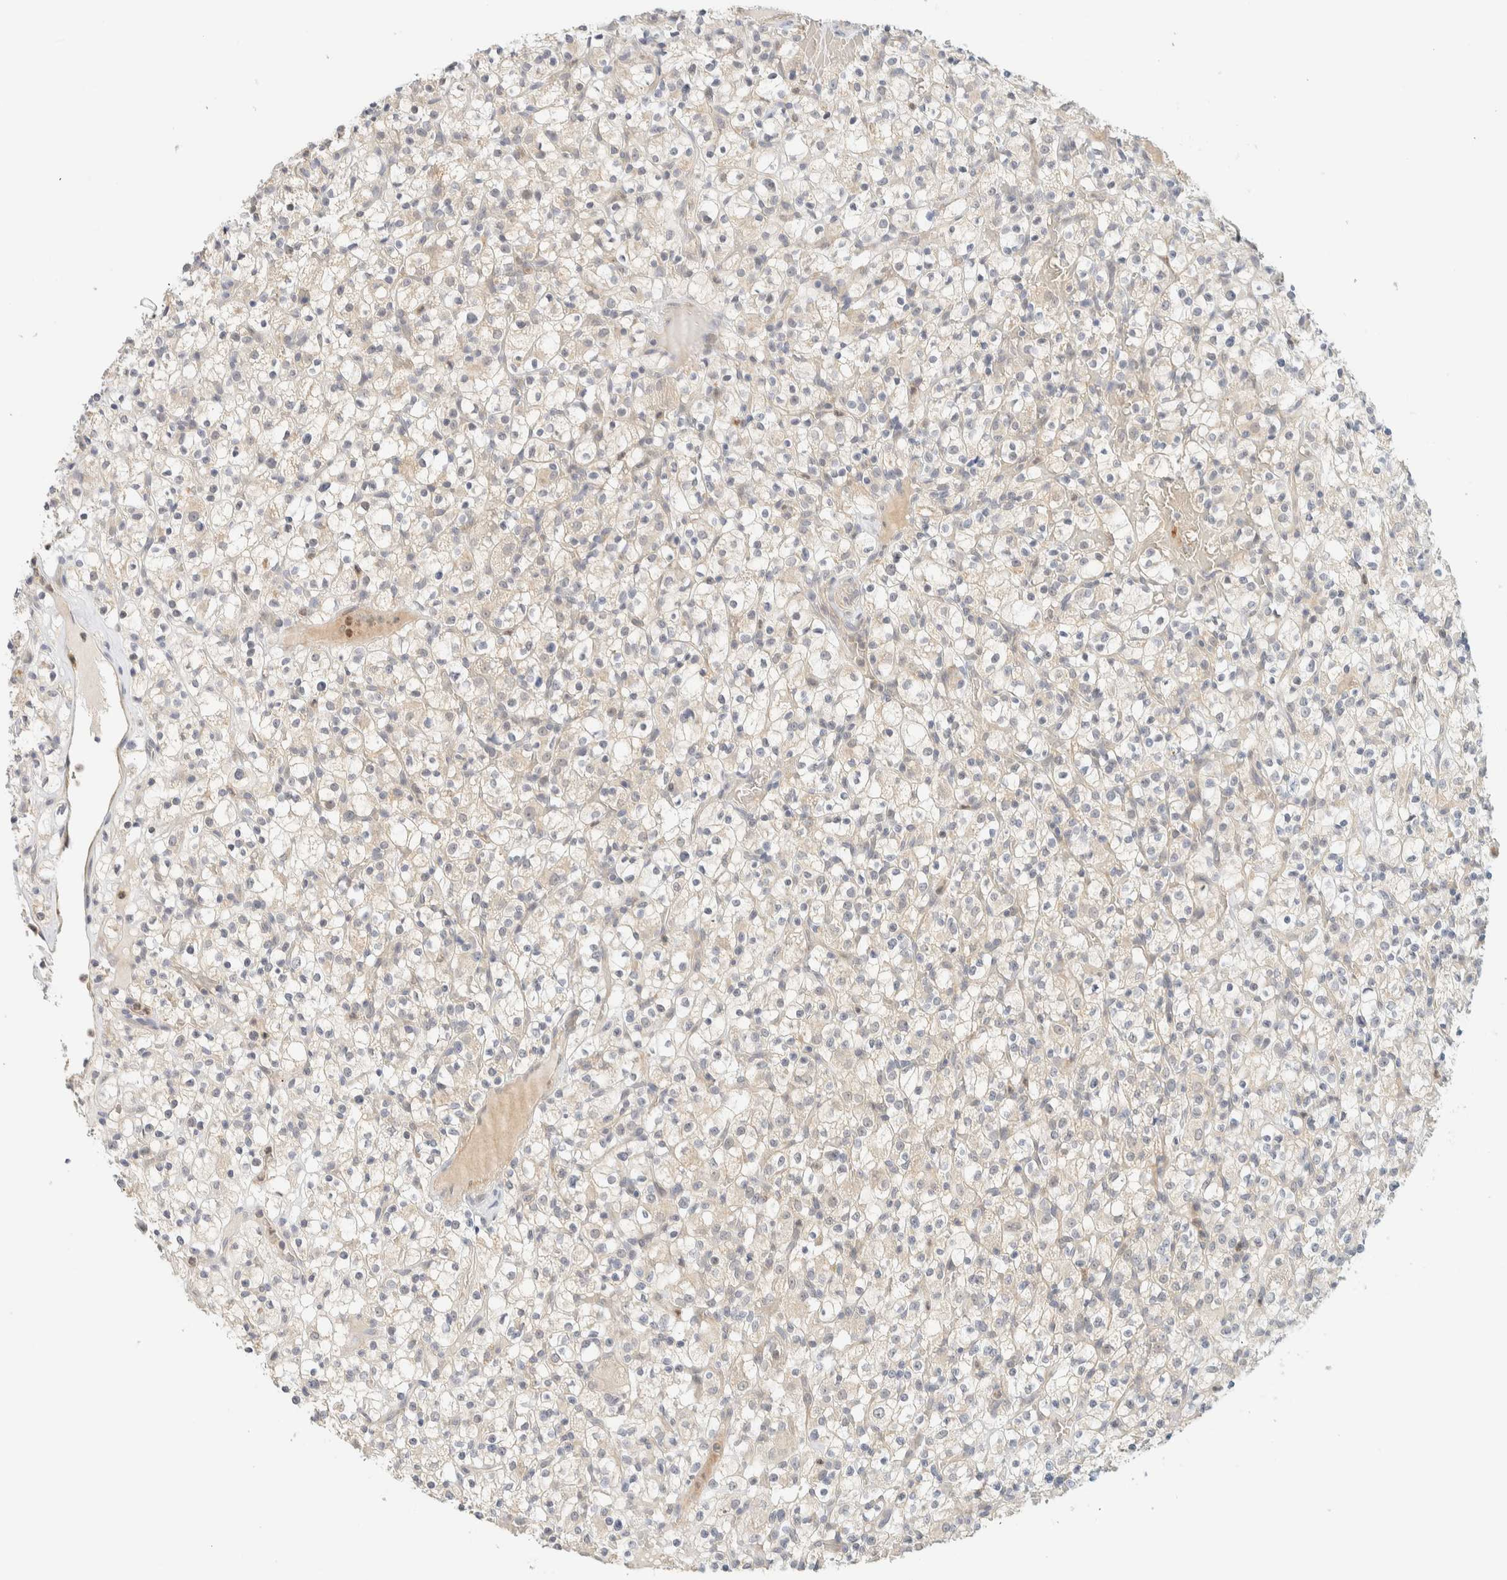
{"staining": {"intensity": "negative", "quantity": "none", "location": "none"}, "tissue": "renal cancer", "cell_type": "Tumor cells", "image_type": "cancer", "snomed": [{"axis": "morphology", "description": "Normal tissue, NOS"}, {"axis": "morphology", "description": "Adenocarcinoma, NOS"}, {"axis": "topography", "description": "Kidney"}], "caption": "IHC histopathology image of neoplastic tissue: human renal adenocarcinoma stained with DAB shows no significant protein positivity in tumor cells. (Brightfield microscopy of DAB immunohistochemistry (IHC) at high magnification).", "gene": "TNK1", "patient": {"sex": "female", "age": 72}}